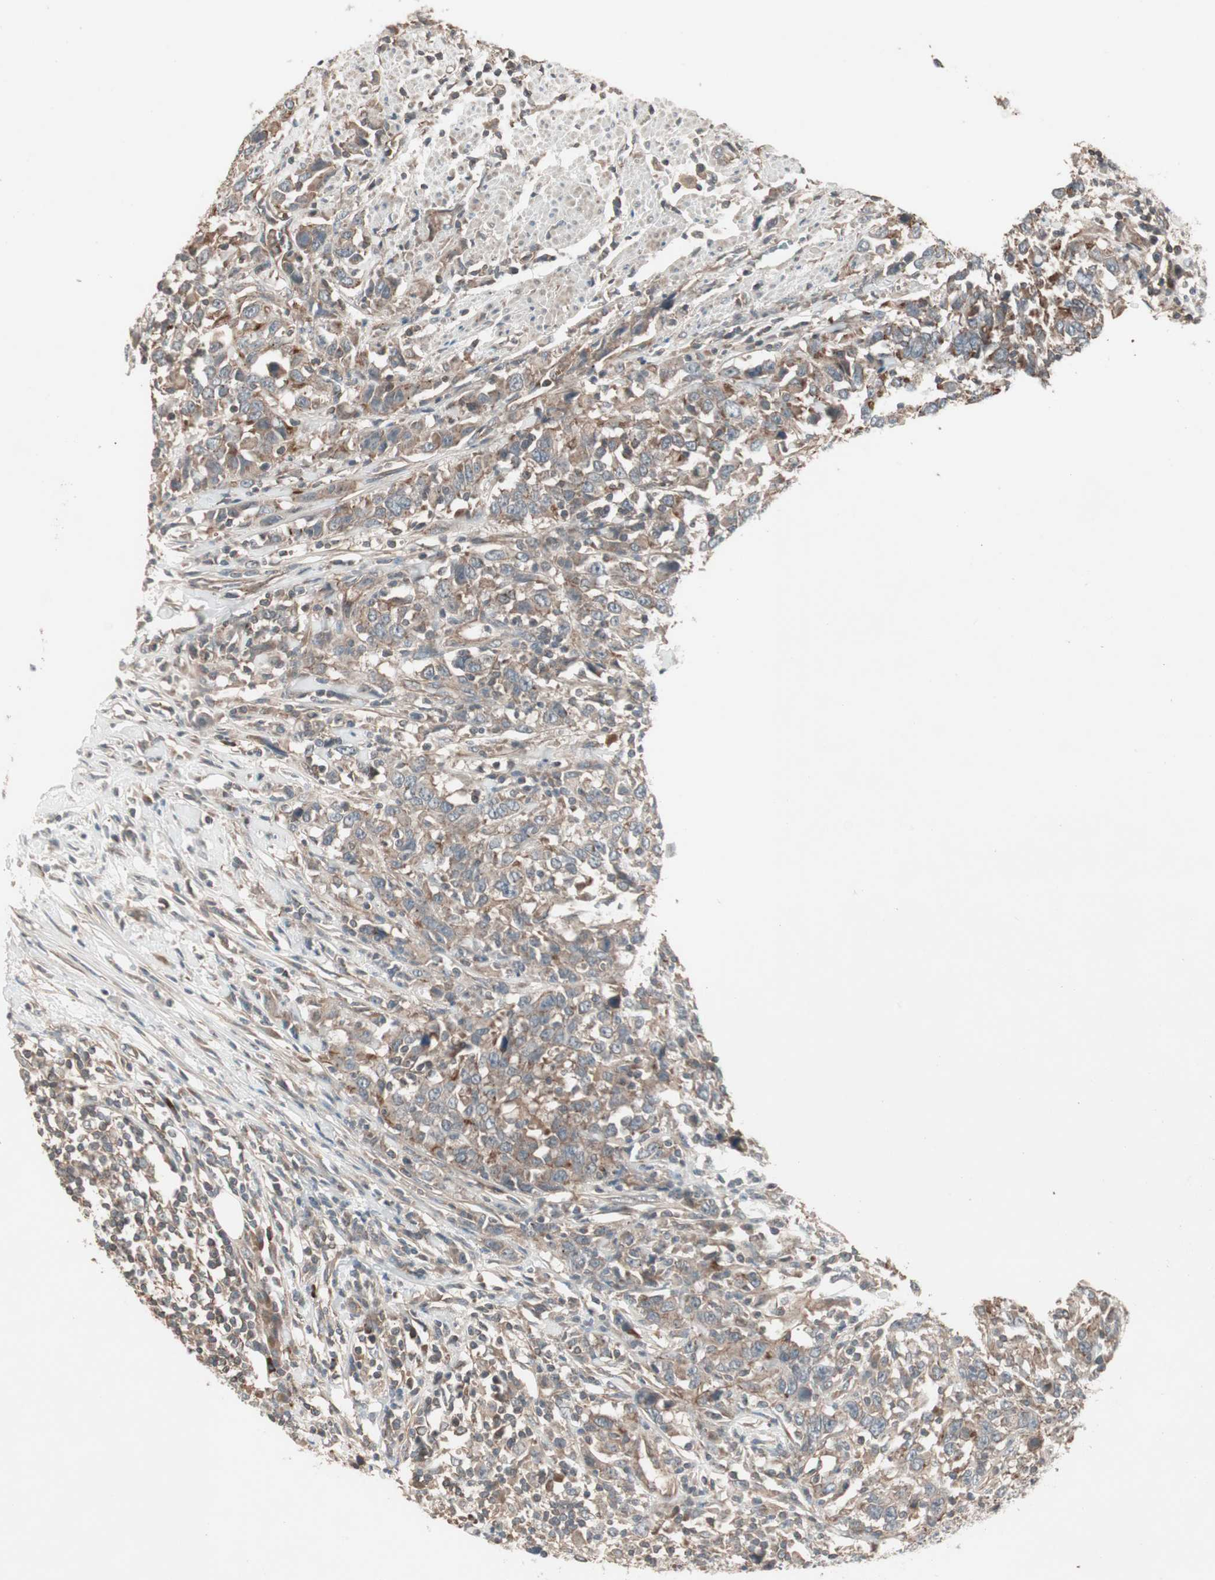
{"staining": {"intensity": "moderate", "quantity": ">75%", "location": "cytoplasmic/membranous"}, "tissue": "urothelial cancer", "cell_type": "Tumor cells", "image_type": "cancer", "snomed": [{"axis": "morphology", "description": "Urothelial carcinoma, High grade"}, {"axis": "topography", "description": "Urinary bladder"}], "caption": "A histopathology image showing moderate cytoplasmic/membranous positivity in about >75% of tumor cells in urothelial cancer, as visualized by brown immunohistochemical staining.", "gene": "TFPI", "patient": {"sex": "male", "age": 61}}